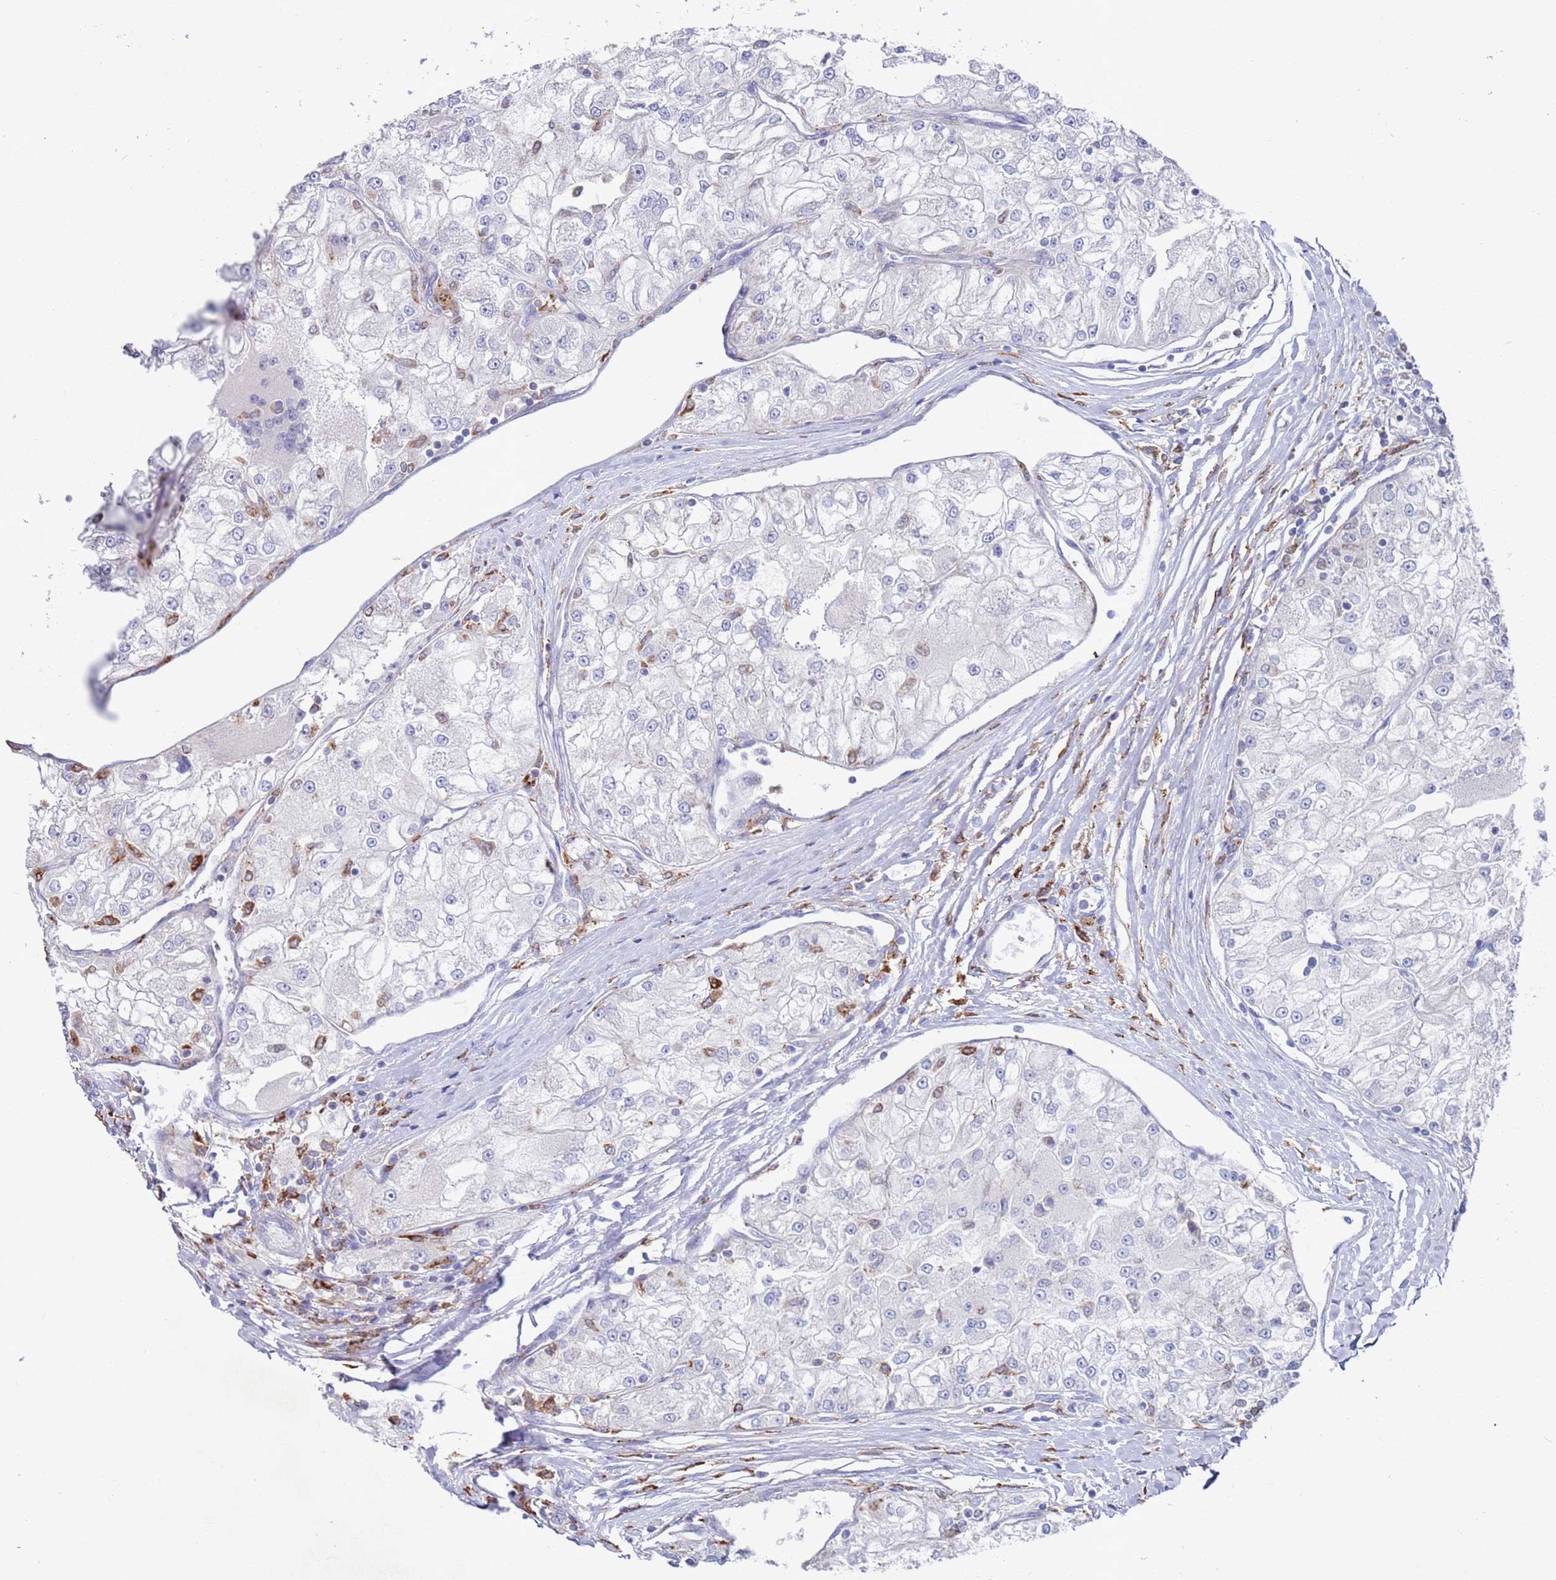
{"staining": {"intensity": "negative", "quantity": "none", "location": "none"}, "tissue": "renal cancer", "cell_type": "Tumor cells", "image_type": "cancer", "snomed": [{"axis": "morphology", "description": "Adenocarcinoma, NOS"}, {"axis": "topography", "description": "Kidney"}], "caption": "This is a photomicrograph of immunohistochemistry staining of renal cancer (adenocarcinoma), which shows no staining in tumor cells.", "gene": "GREB1L", "patient": {"sex": "female", "age": 72}}